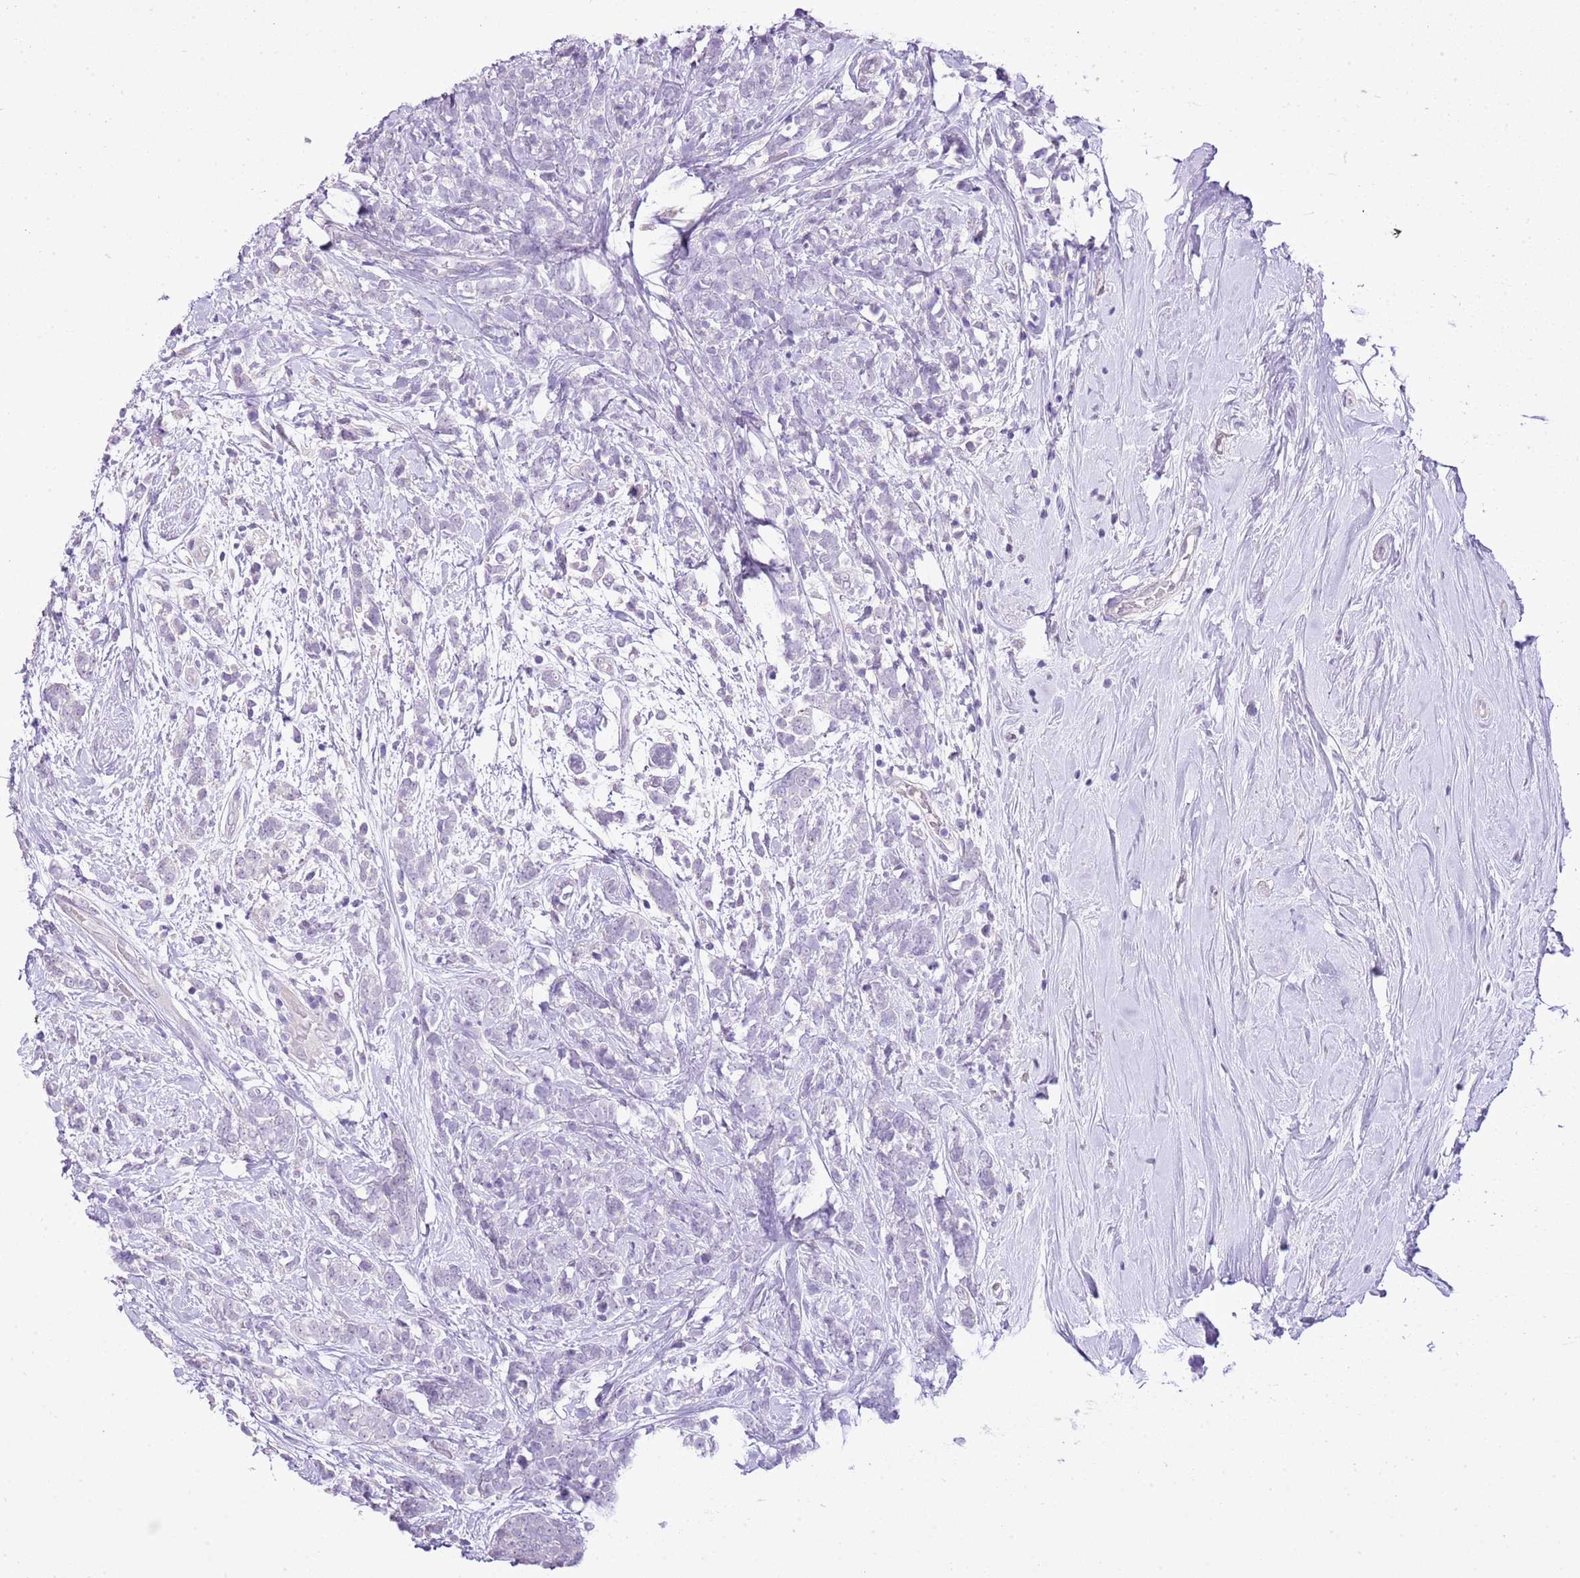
{"staining": {"intensity": "negative", "quantity": "none", "location": "none"}, "tissue": "breast cancer", "cell_type": "Tumor cells", "image_type": "cancer", "snomed": [{"axis": "morphology", "description": "Lobular carcinoma"}, {"axis": "topography", "description": "Breast"}], "caption": "Immunohistochemistry (IHC) photomicrograph of human lobular carcinoma (breast) stained for a protein (brown), which demonstrates no staining in tumor cells. (Immunohistochemistry, brightfield microscopy, high magnification).", "gene": "XPO7", "patient": {"sex": "female", "age": 58}}